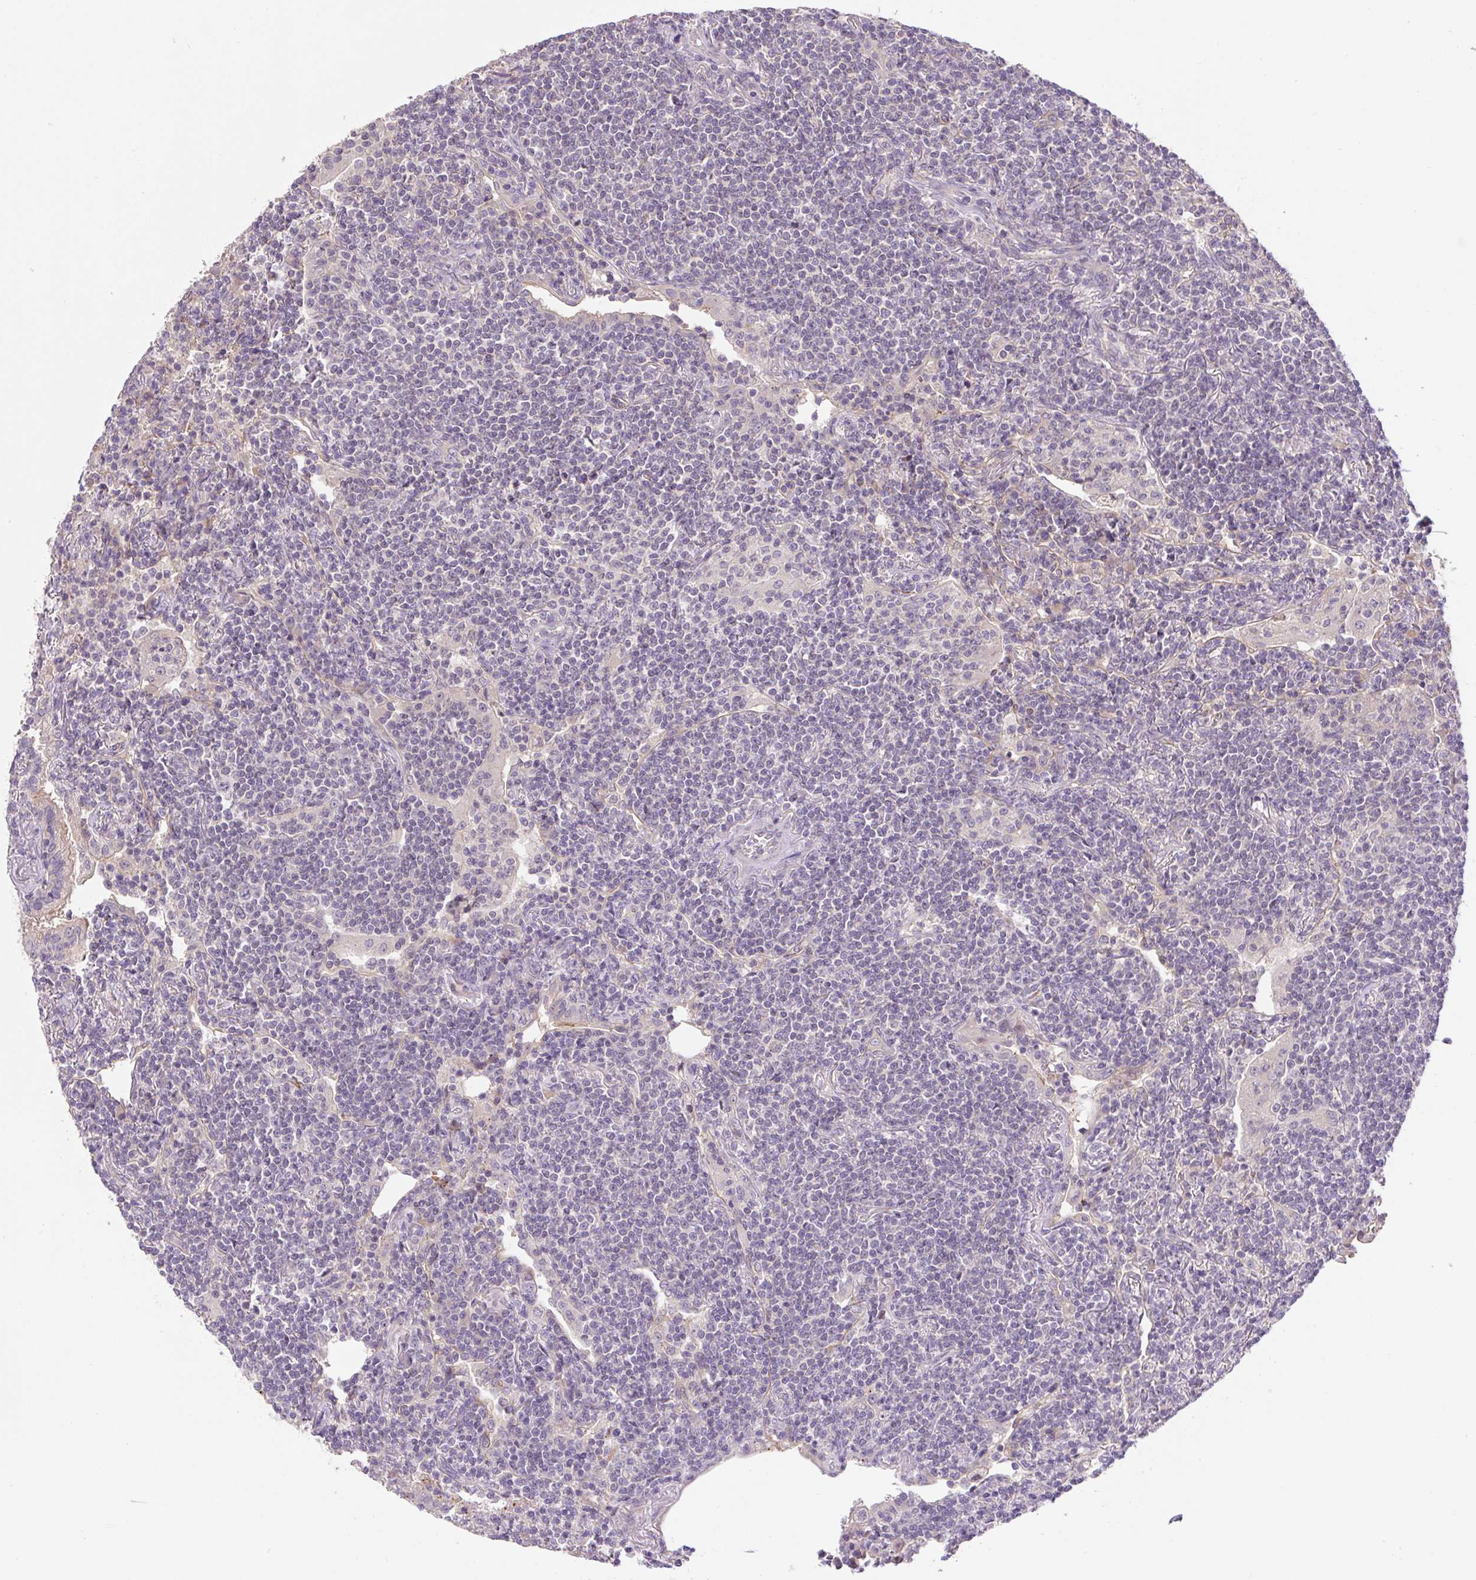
{"staining": {"intensity": "negative", "quantity": "none", "location": "none"}, "tissue": "lymphoma", "cell_type": "Tumor cells", "image_type": "cancer", "snomed": [{"axis": "morphology", "description": "Malignant lymphoma, non-Hodgkin's type, Low grade"}, {"axis": "topography", "description": "Lung"}], "caption": "Image shows no protein staining in tumor cells of malignant lymphoma, non-Hodgkin's type (low-grade) tissue.", "gene": "UBL3", "patient": {"sex": "female", "age": 71}}